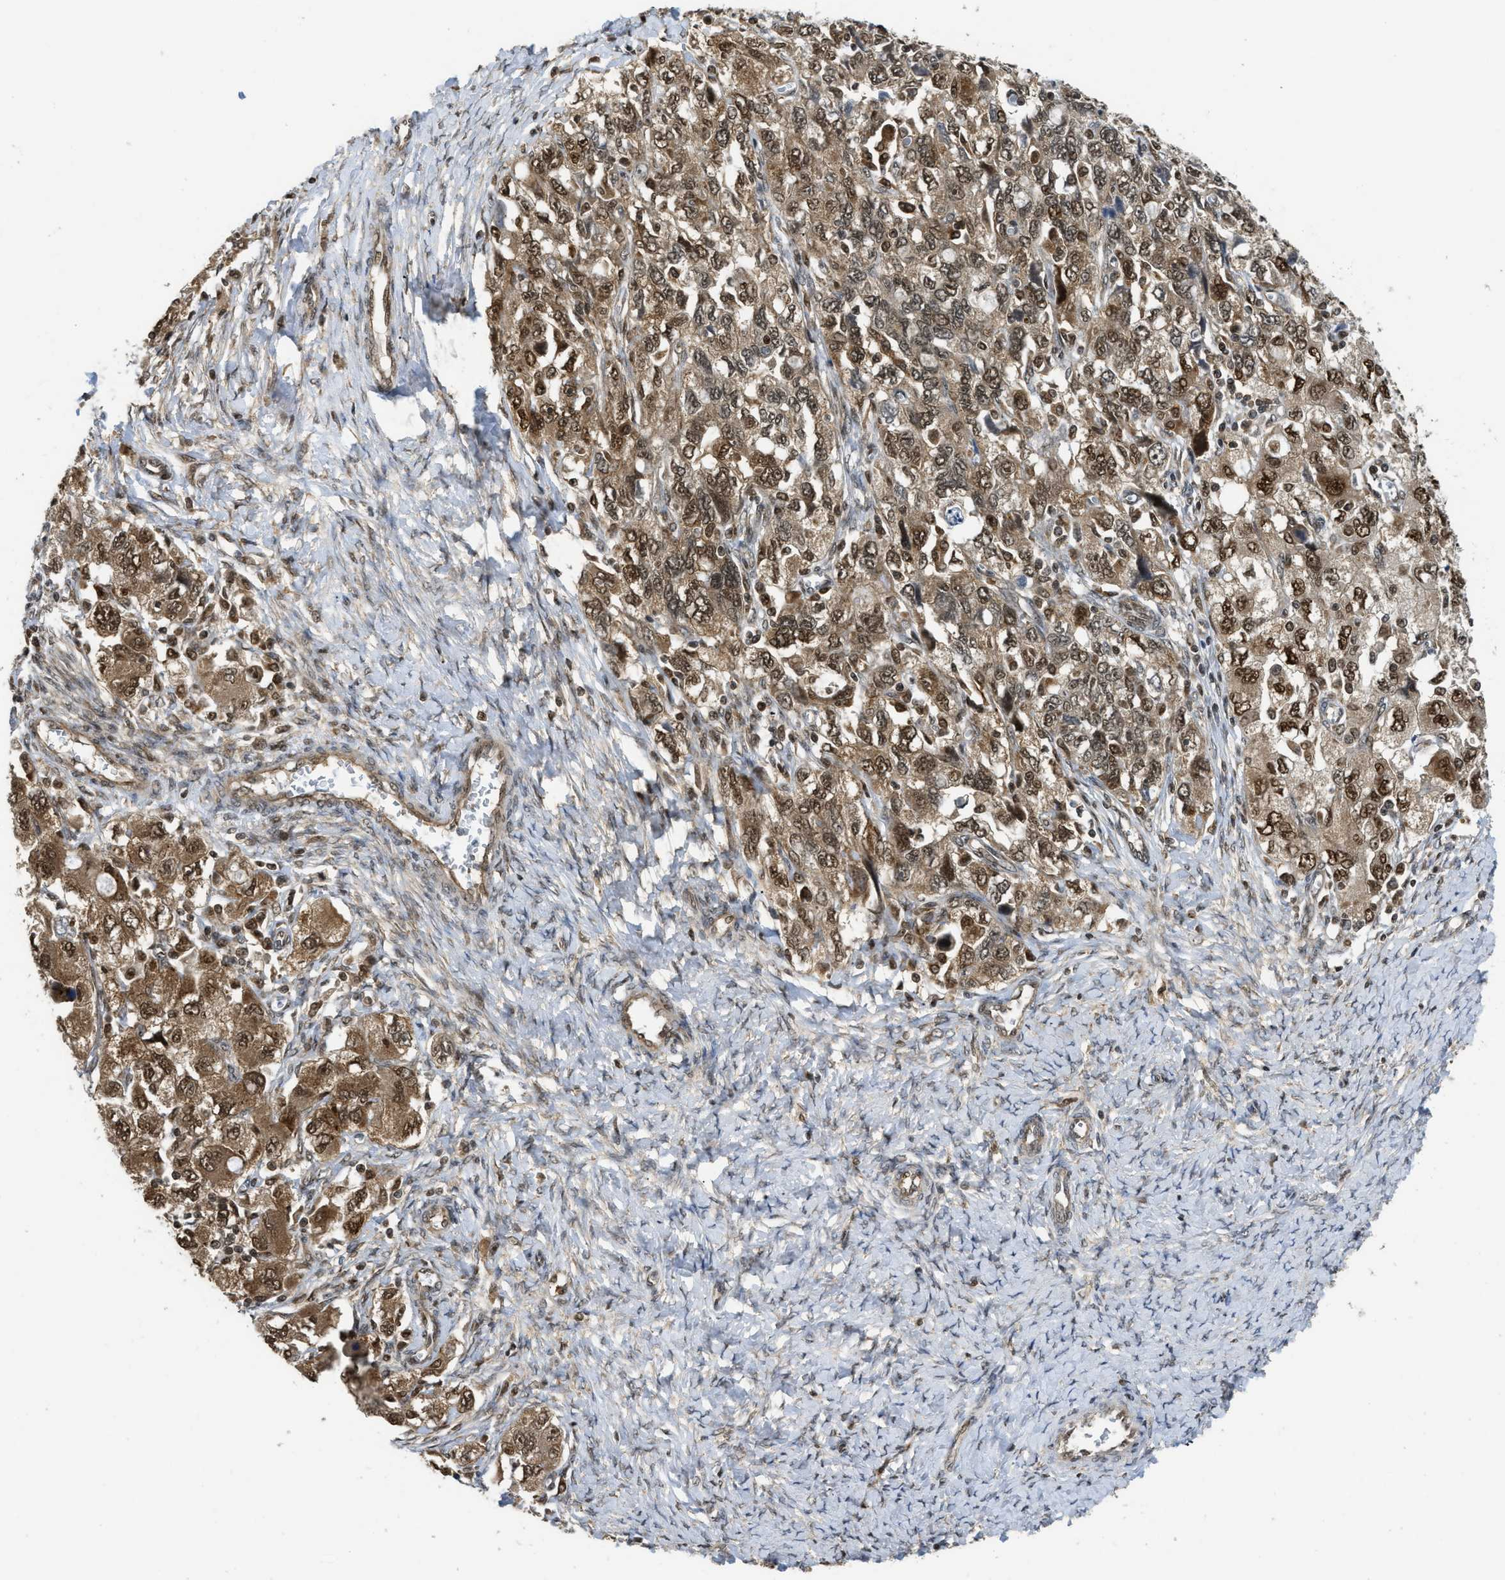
{"staining": {"intensity": "moderate", "quantity": ">75%", "location": "cytoplasmic/membranous,nuclear"}, "tissue": "ovarian cancer", "cell_type": "Tumor cells", "image_type": "cancer", "snomed": [{"axis": "morphology", "description": "Carcinoma, NOS"}, {"axis": "morphology", "description": "Cystadenocarcinoma, serous, NOS"}, {"axis": "topography", "description": "Ovary"}], "caption": "Ovarian cancer was stained to show a protein in brown. There is medium levels of moderate cytoplasmic/membranous and nuclear positivity in approximately >75% of tumor cells.", "gene": "TACC1", "patient": {"sex": "female", "age": 69}}